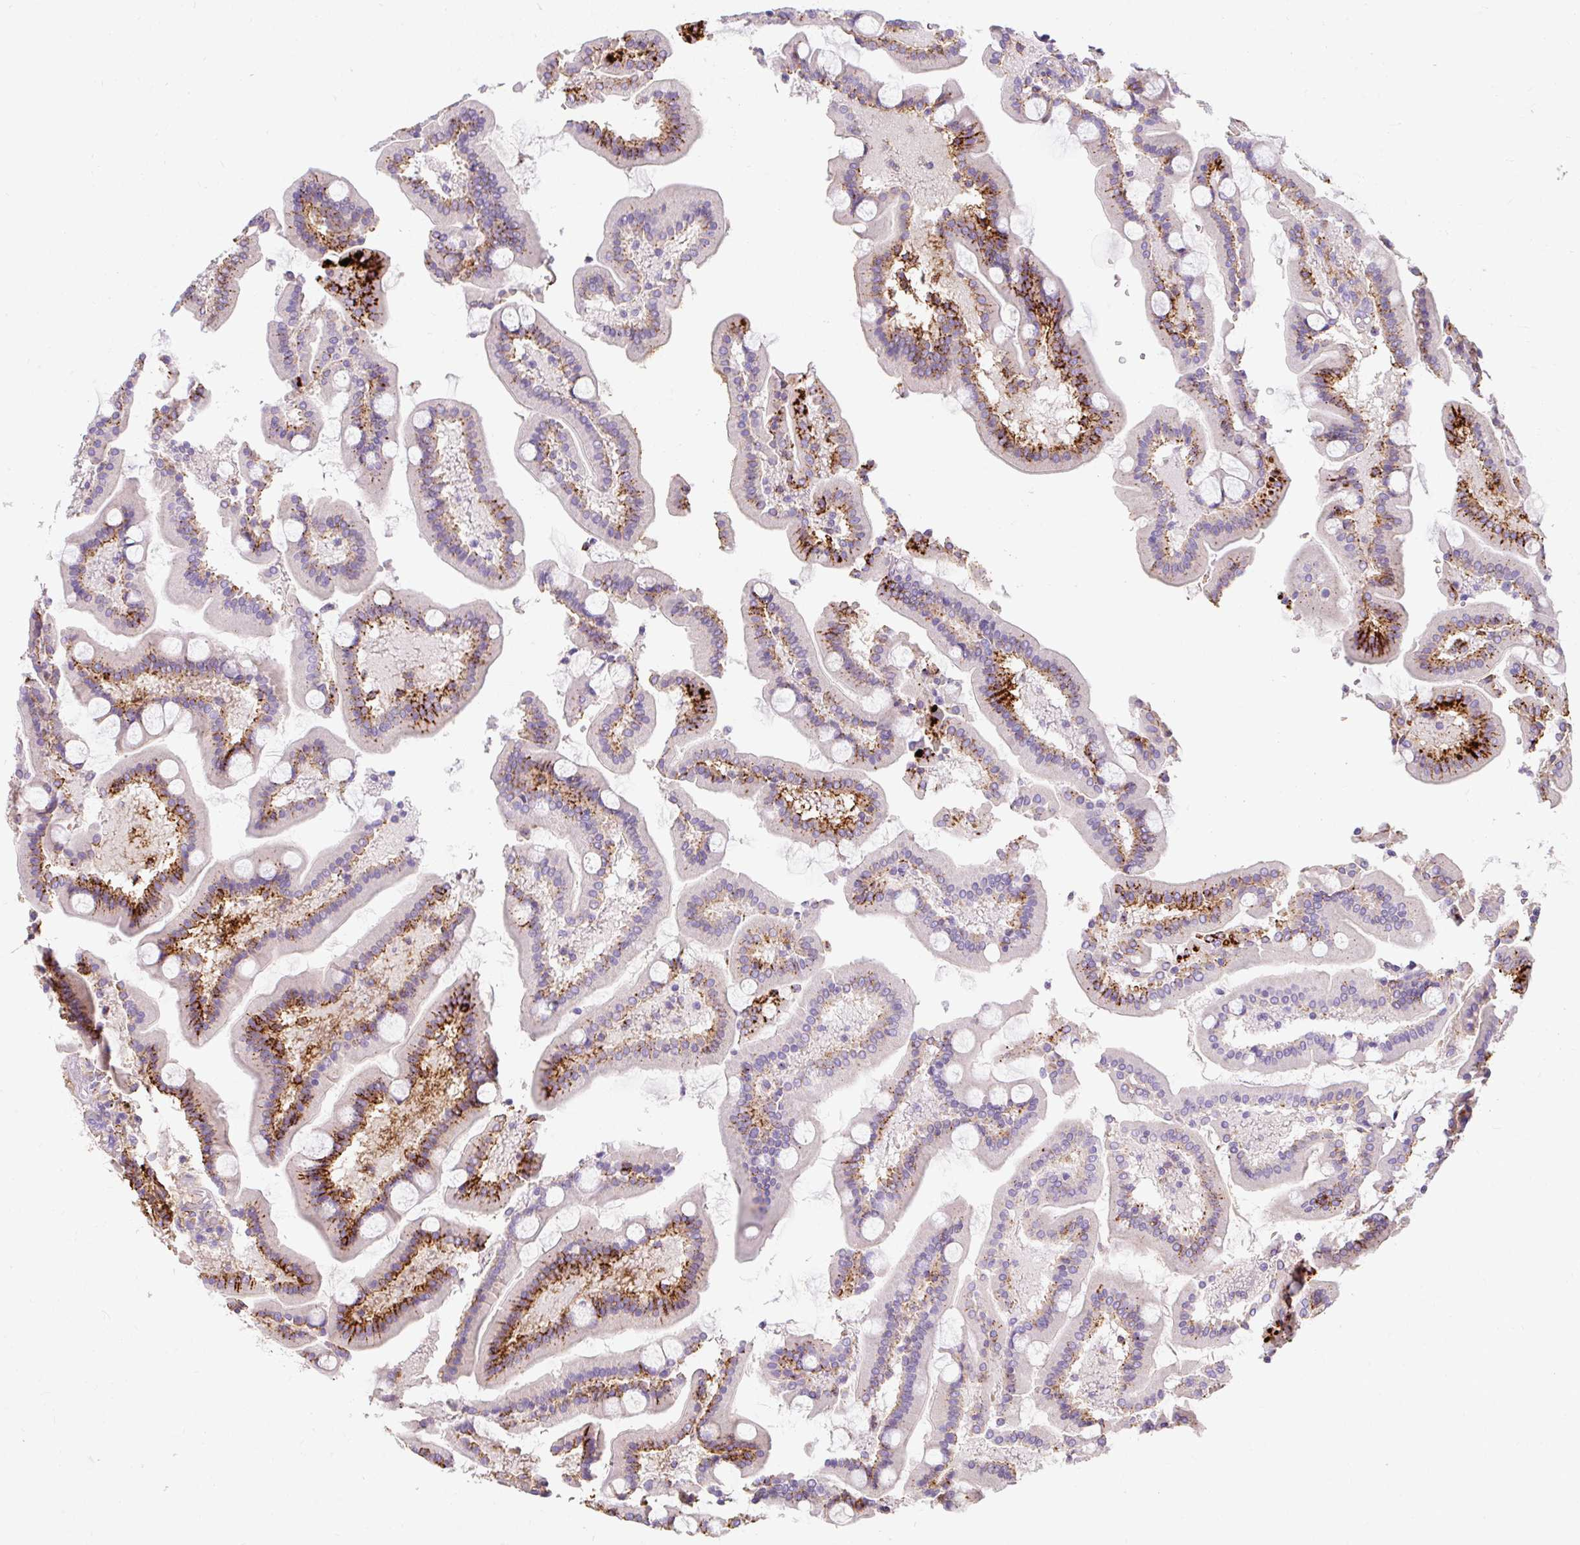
{"staining": {"intensity": "strong", "quantity": "<25%", "location": "cytoplasmic/membranous"}, "tissue": "duodenum", "cell_type": "Glandular cells", "image_type": "normal", "snomed": [{"axis": "morphology", "description": "Normal tissue, NOS"}, {"axis": "topography", "description": "Duodenum"}], "caption": "This is an image of IHC staining of benign duodenum, which shows strong expression in the cytoplasmic/membranous of glandular cells.", "gene": "APOC2", "patient": {"sex": "male", "age": 55}}